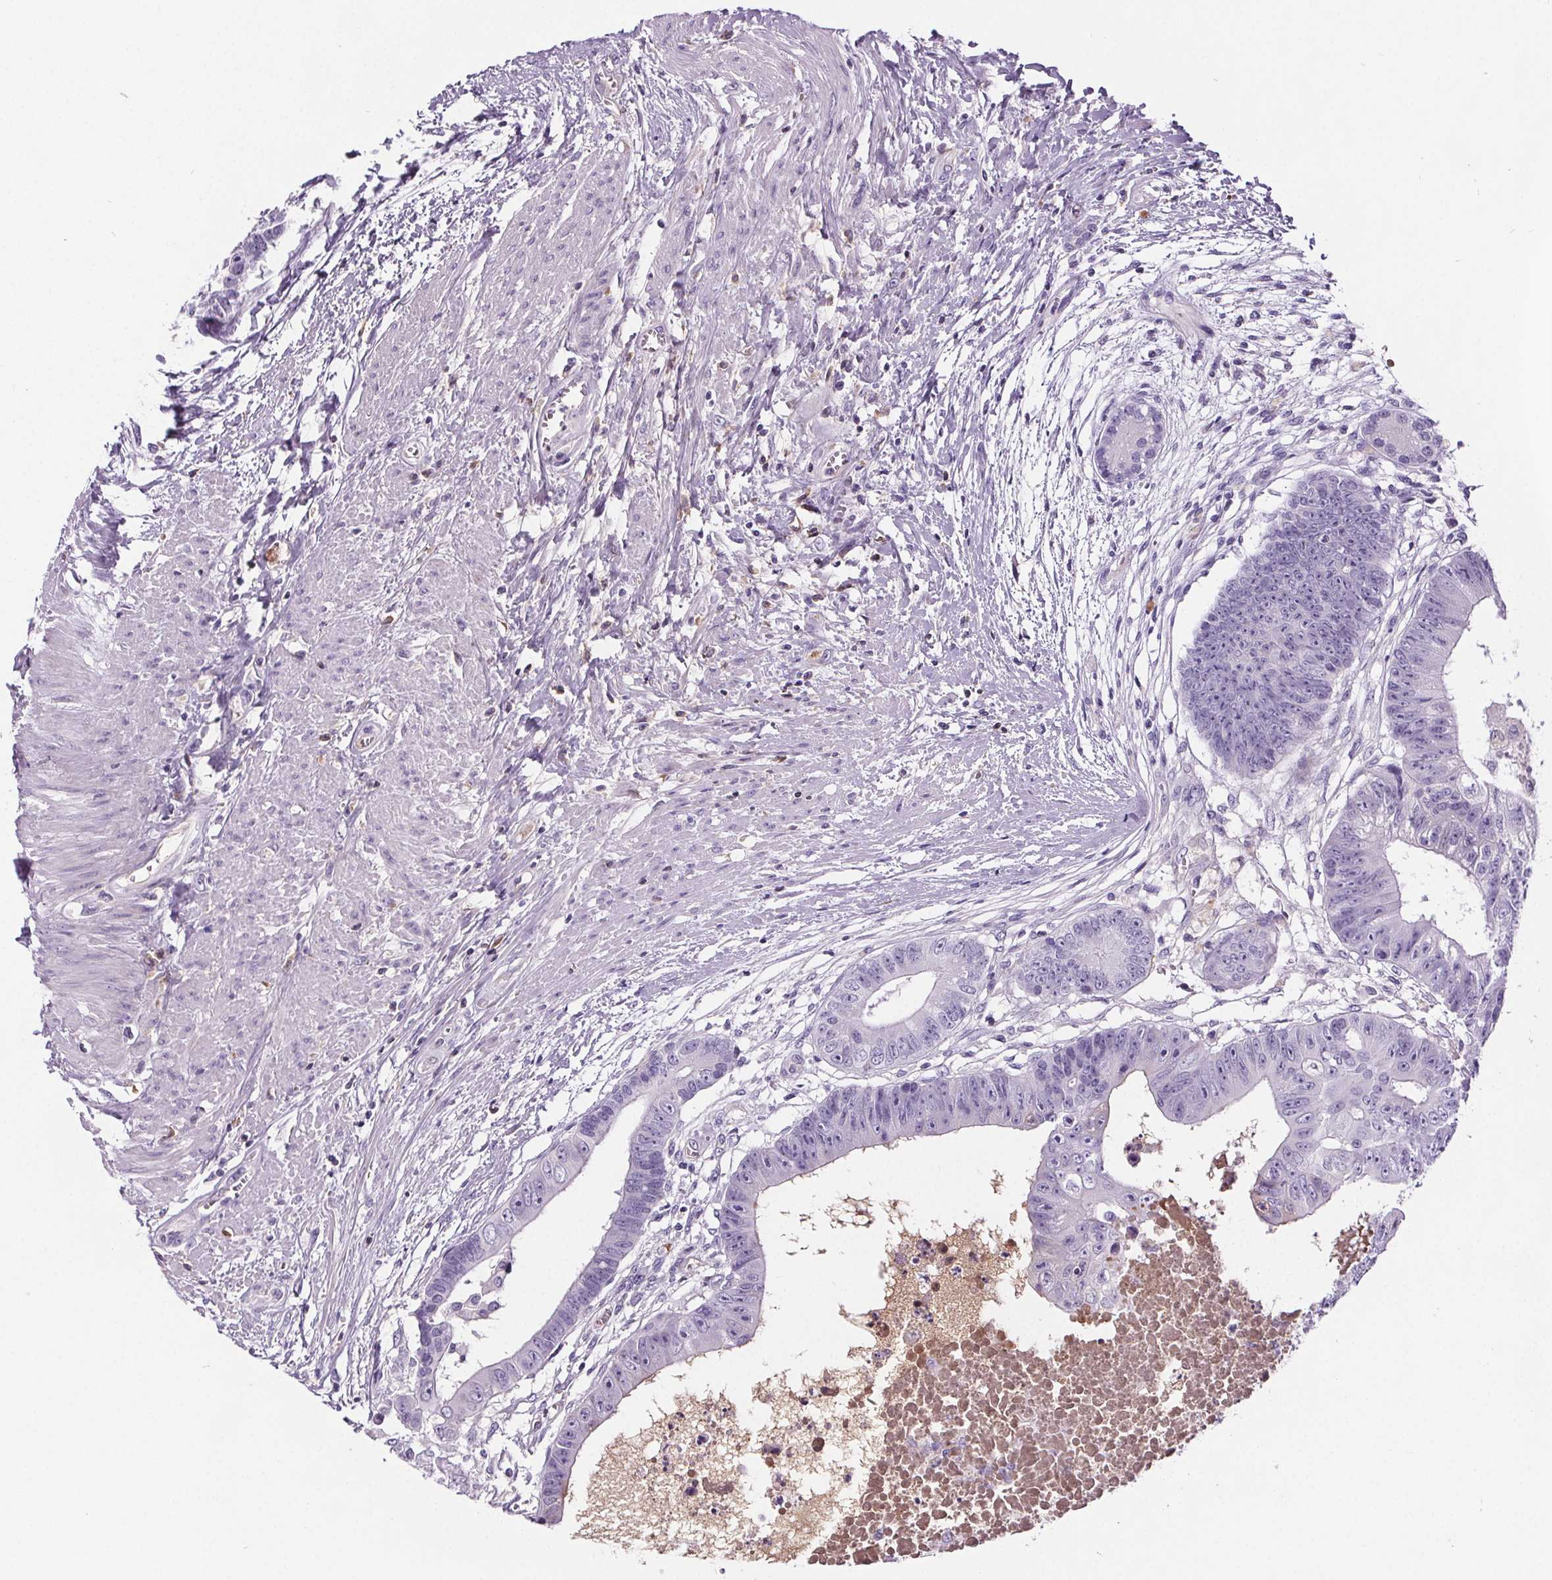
{"staining": {"intensity": "negative", "quantity": "none", "location": "none"}, "tissue": "colorectal cancer", "cell_type": "Tumor cells", "image_type": "cancer", "snomed": [{"axis": "morphology", "description": "Adenocarcinoma, NOS"}, {"axis": "topography", "description": "Rectum"}], "caption": "Protein analysis of colorectal adenocarcinoma shows no significant positivity in tumor cells.", "gene": "CD5L", "patient": {"sex": "male", "age": 63}}